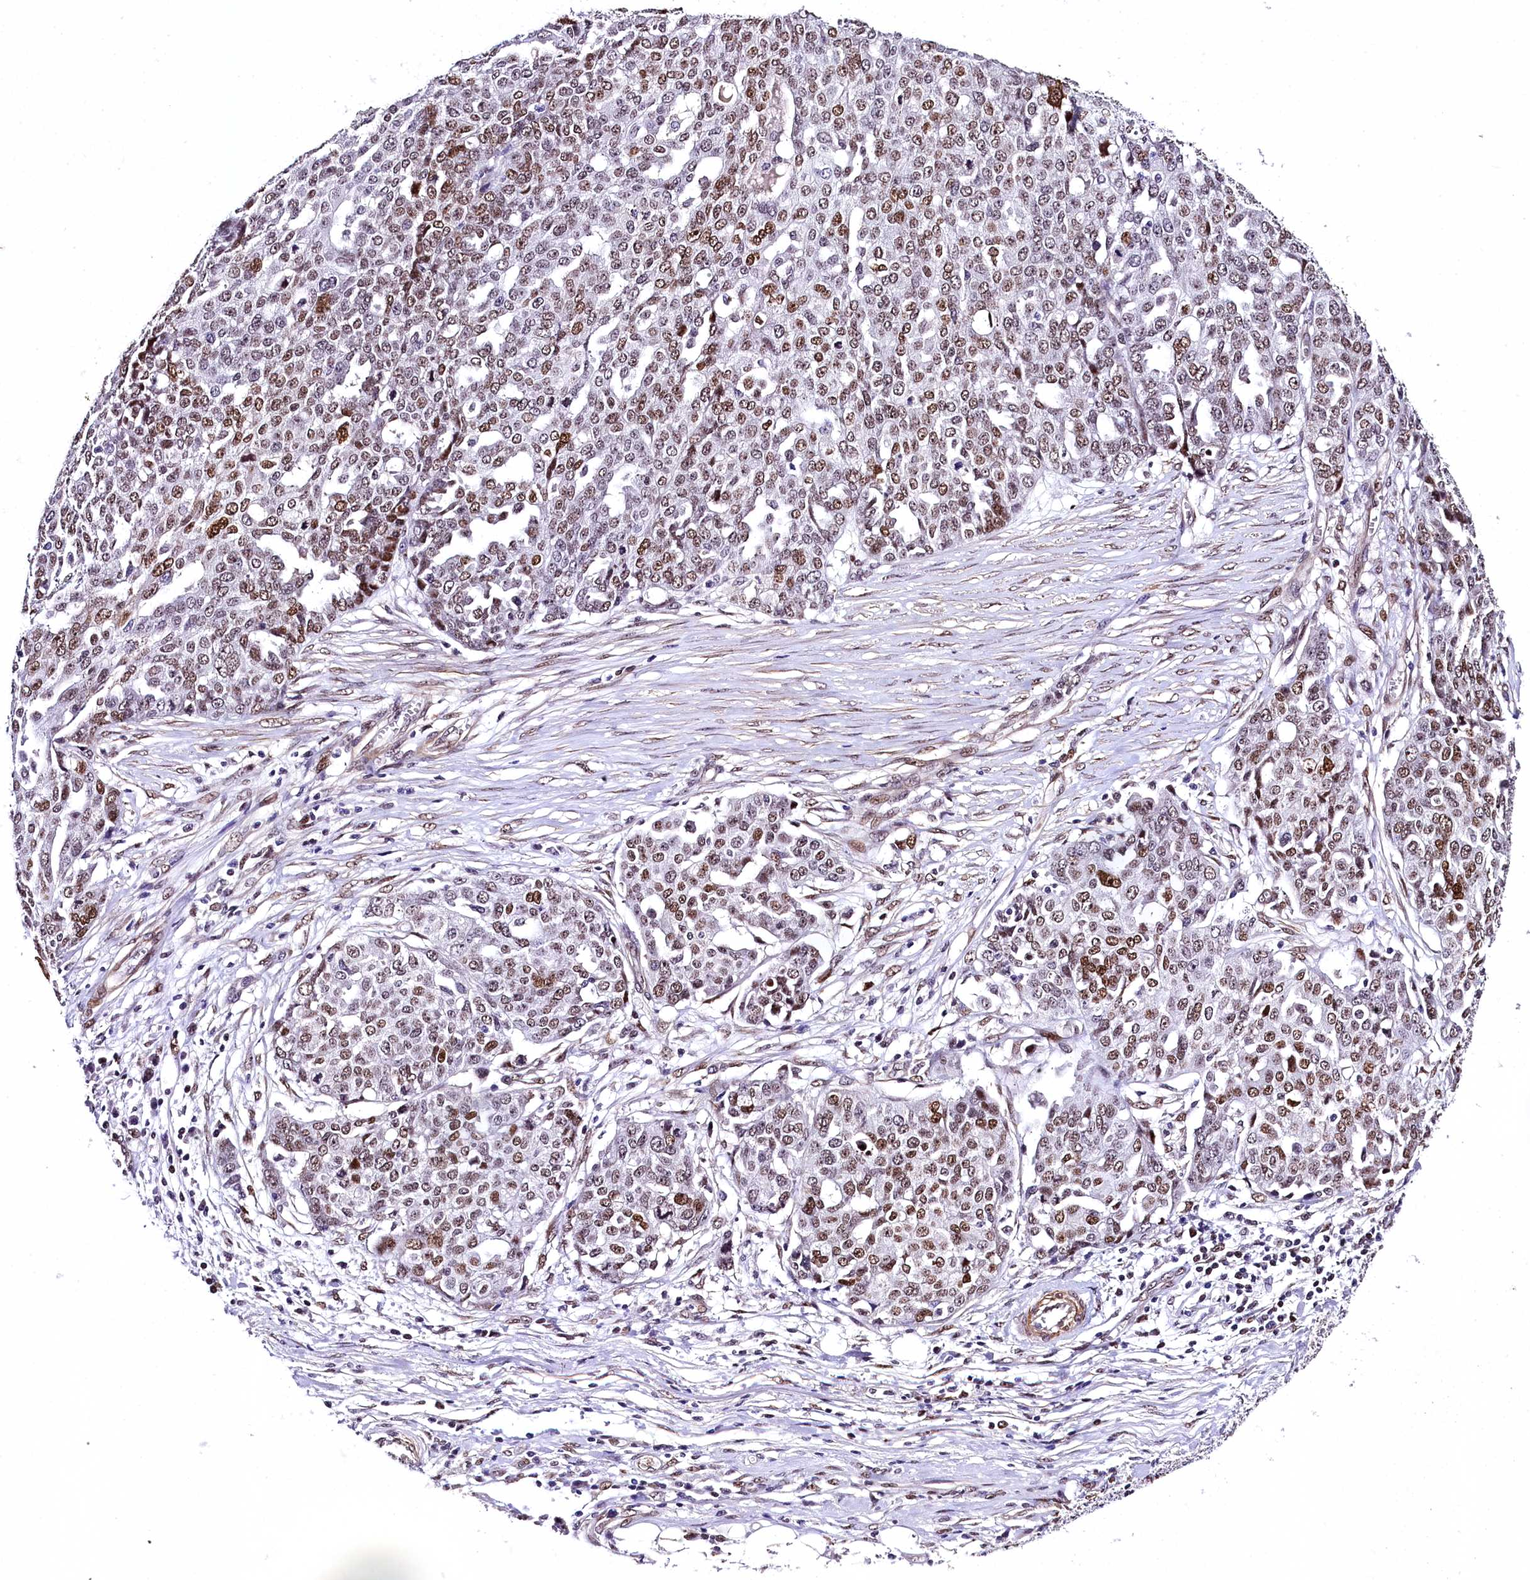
{"staining": {"intensity": "moderate", "quantity": ">75%", "location": "nuclear"}, "tissue": "ovarian cancer", "cell_type": "Tumor cells", "image_type": "cancer", "snomed": [{"axis": "morphology", "description": "Cystadenocarcinoma, serous, NOS"}, {"axis": "topography", "description": "Soft tissue"}, {"axis": "topography", "description": "Ovary"}], "caption": "Human serous cystadenocarcinoma (ovarian) stained with a protein marker reveals moderate staining in tumor cells.", "gene": "SAMD10", "patient": {"sex": "female", "age": 57}}